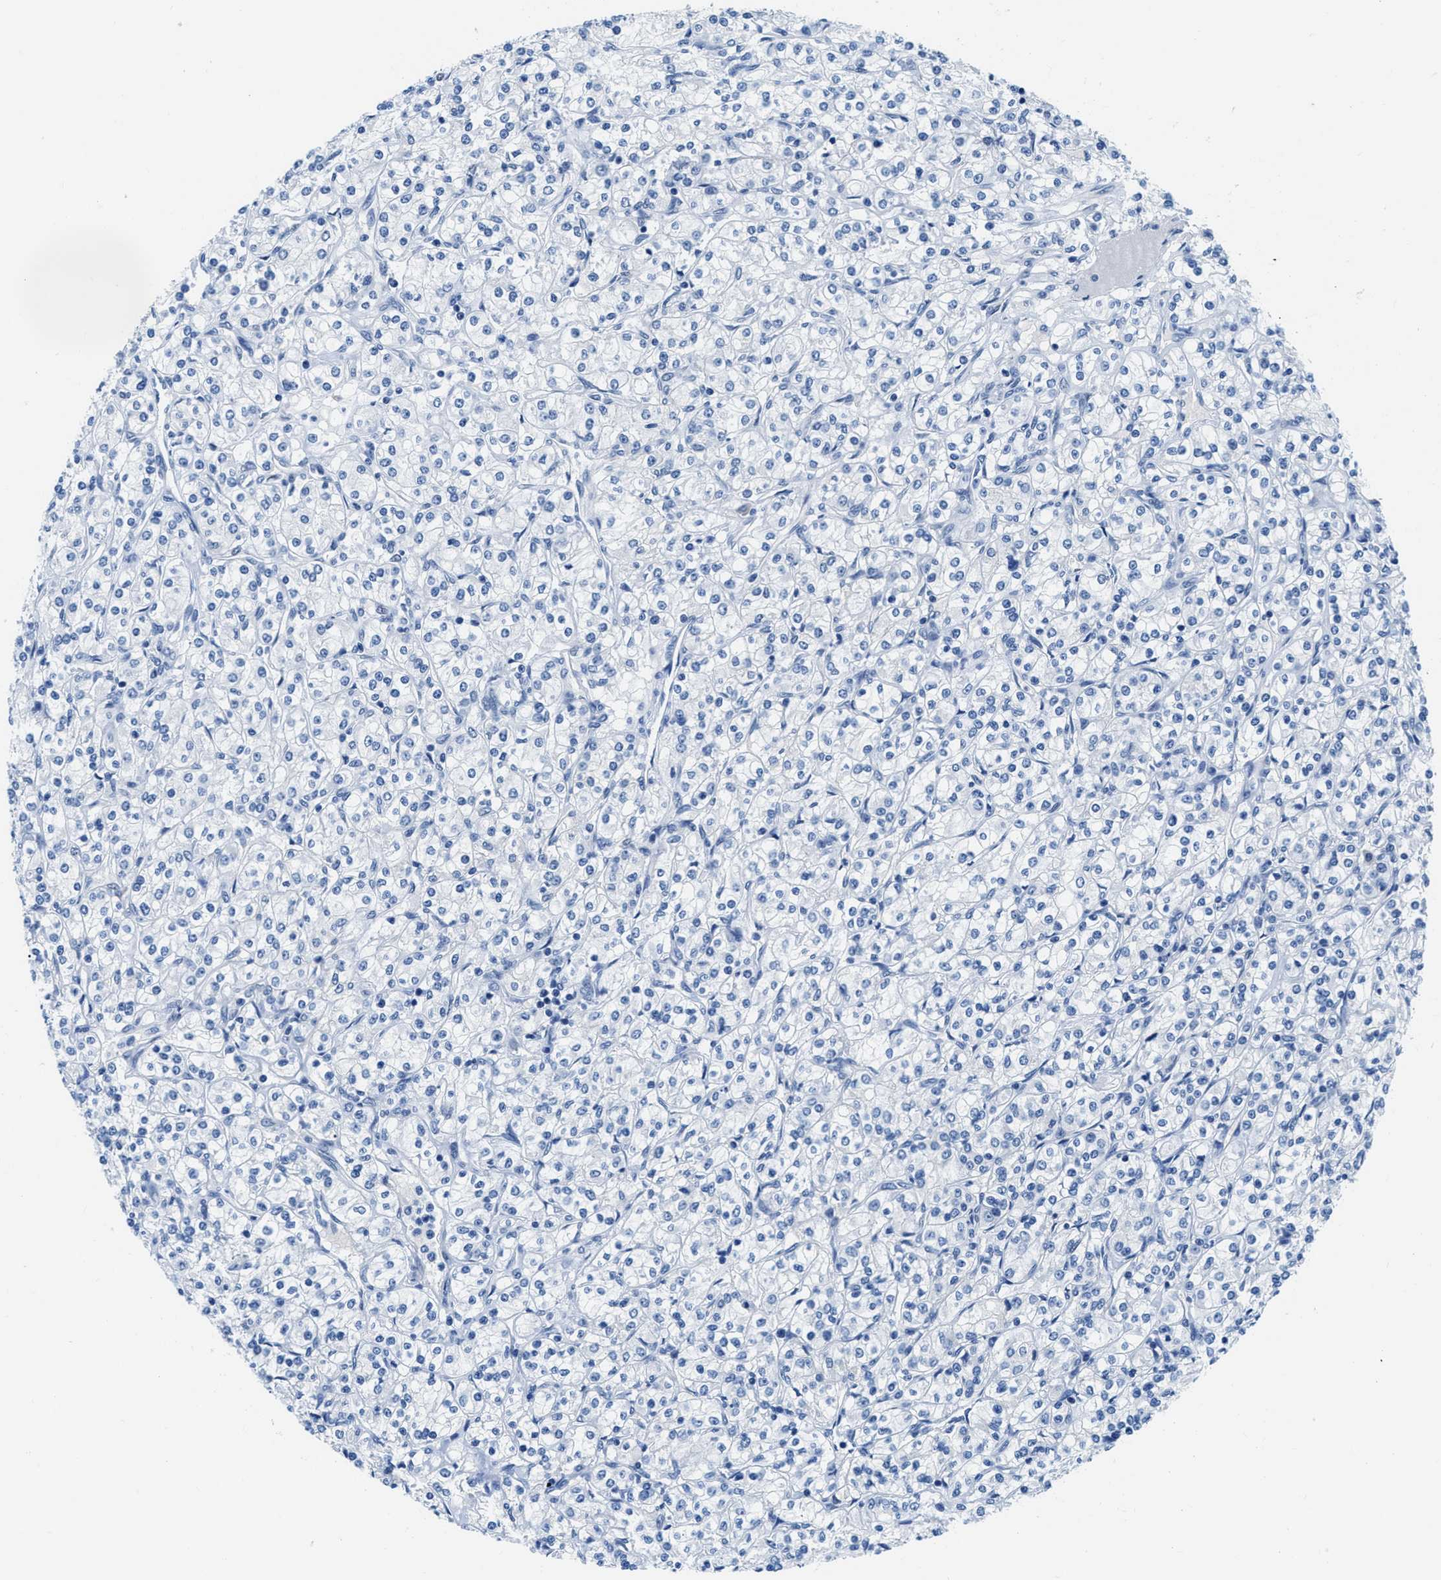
{"staining": {"intensity": "negative", "quantity": "none", "location": "none"}, "tissue": "renal cancer", "cell_type": "Tumor cells", "image_type": "cancer", "snomed": [{"axis": "morphology", "description": "Adenocarcinoma, NOS"}, {"axis": "topography", "description": "Kidney"}], "caption": "The IHC micrograph has no significant staining in tumor cells of renal cancer tissue. The staining is performed using DAB brown chromogen with nuclei counter-stained in using hematoxylin.", "gene": "SMARCAD1", "patient": {"sex": "male", "age": 77}}